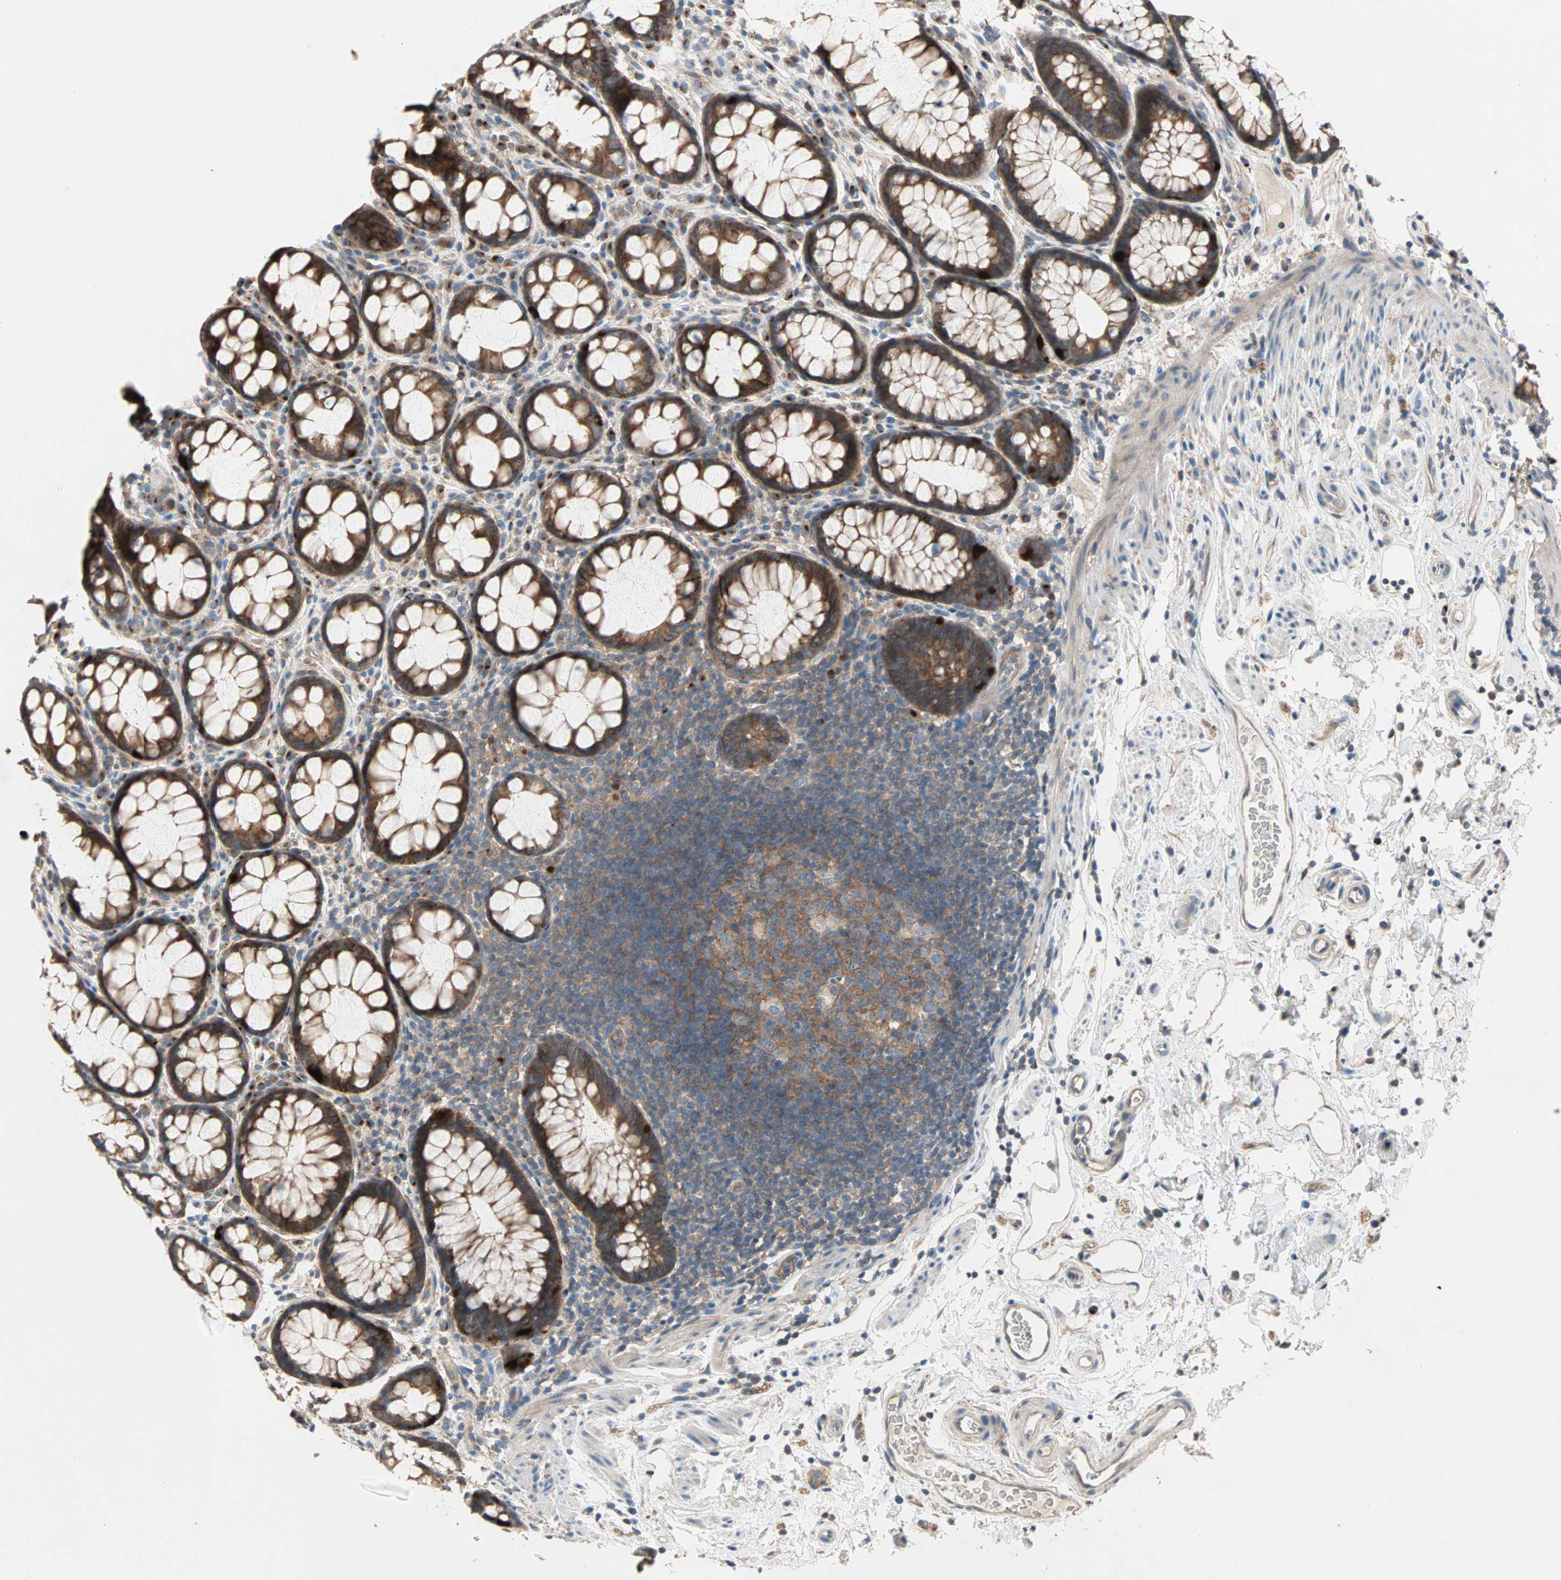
{"staining": {"intensity": "moderate", "quantity": ">75%", "location": "cytoplasmic/membranous"}, "tissue": "rectum", "cell_type": "Glandular cells", "image_type": "normal", "snomed": [{"axis": "morphology", "description": "Normal tissue, NOS"}, {"axis": "topography", "description": "Rectum"}], "caption": "Approximately >75% of glandular cells in normal human rectum show moderate cytoplasmic/membranous protein staining as visualized by brown immunohistochemical staining.", "gene": "PDE8A", "patient": {"sex": "male", "age": 92}}